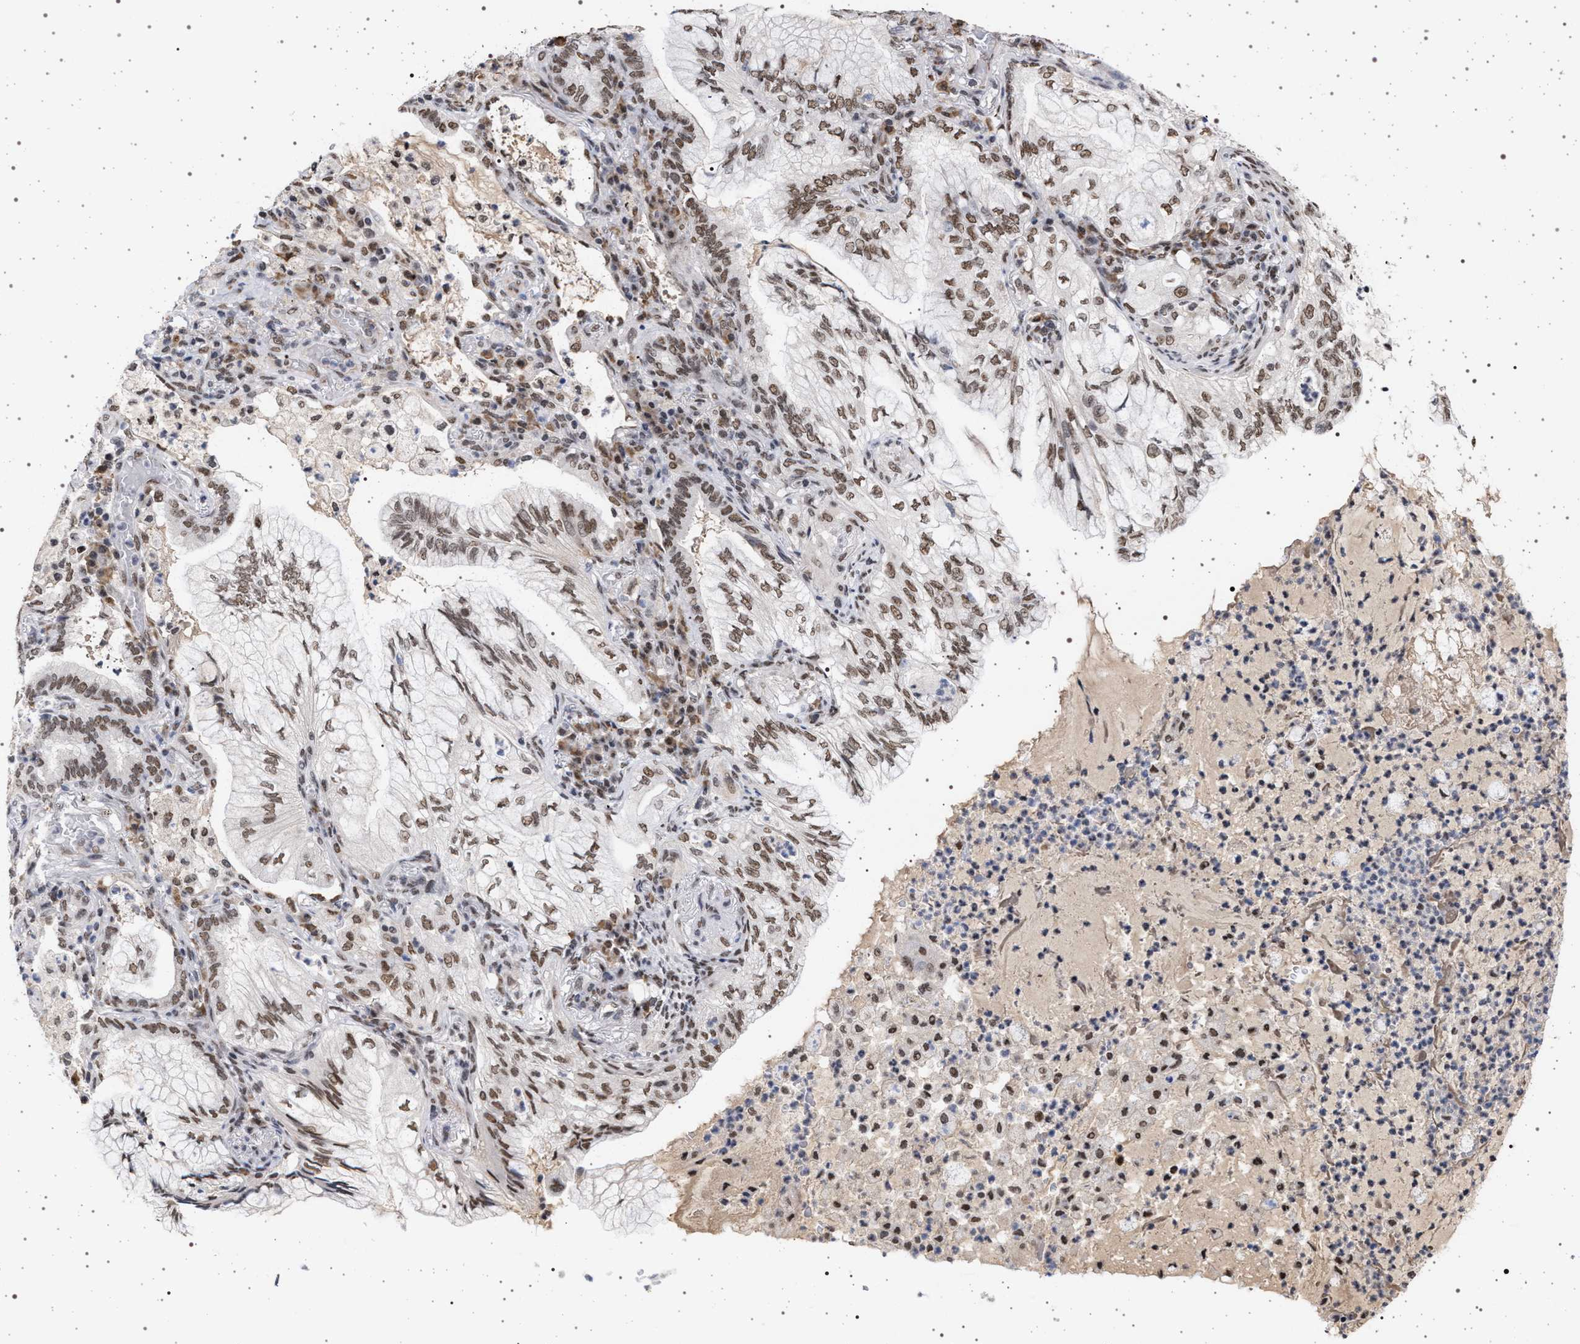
{"staining": {"intensity": "moderate", "quantity": ">75%", "location": "nuclear"}, "tissue": "lung cancer", "cell_type": "Tumor cells", "image_type": "cancer", "snomed": [{"axis": "morphology", "description": "Adenocarcinoma, NOS"}, {"axis": "topography", "description": "Lung"}], "caption": "Human lung adenocarcinoma stained for a protein (brown) reveals moderate nuclear positive staining in approximately >75% of tumor cells.", "gene": "PHF12", "patient": {"sex": "female", "age": 70}}